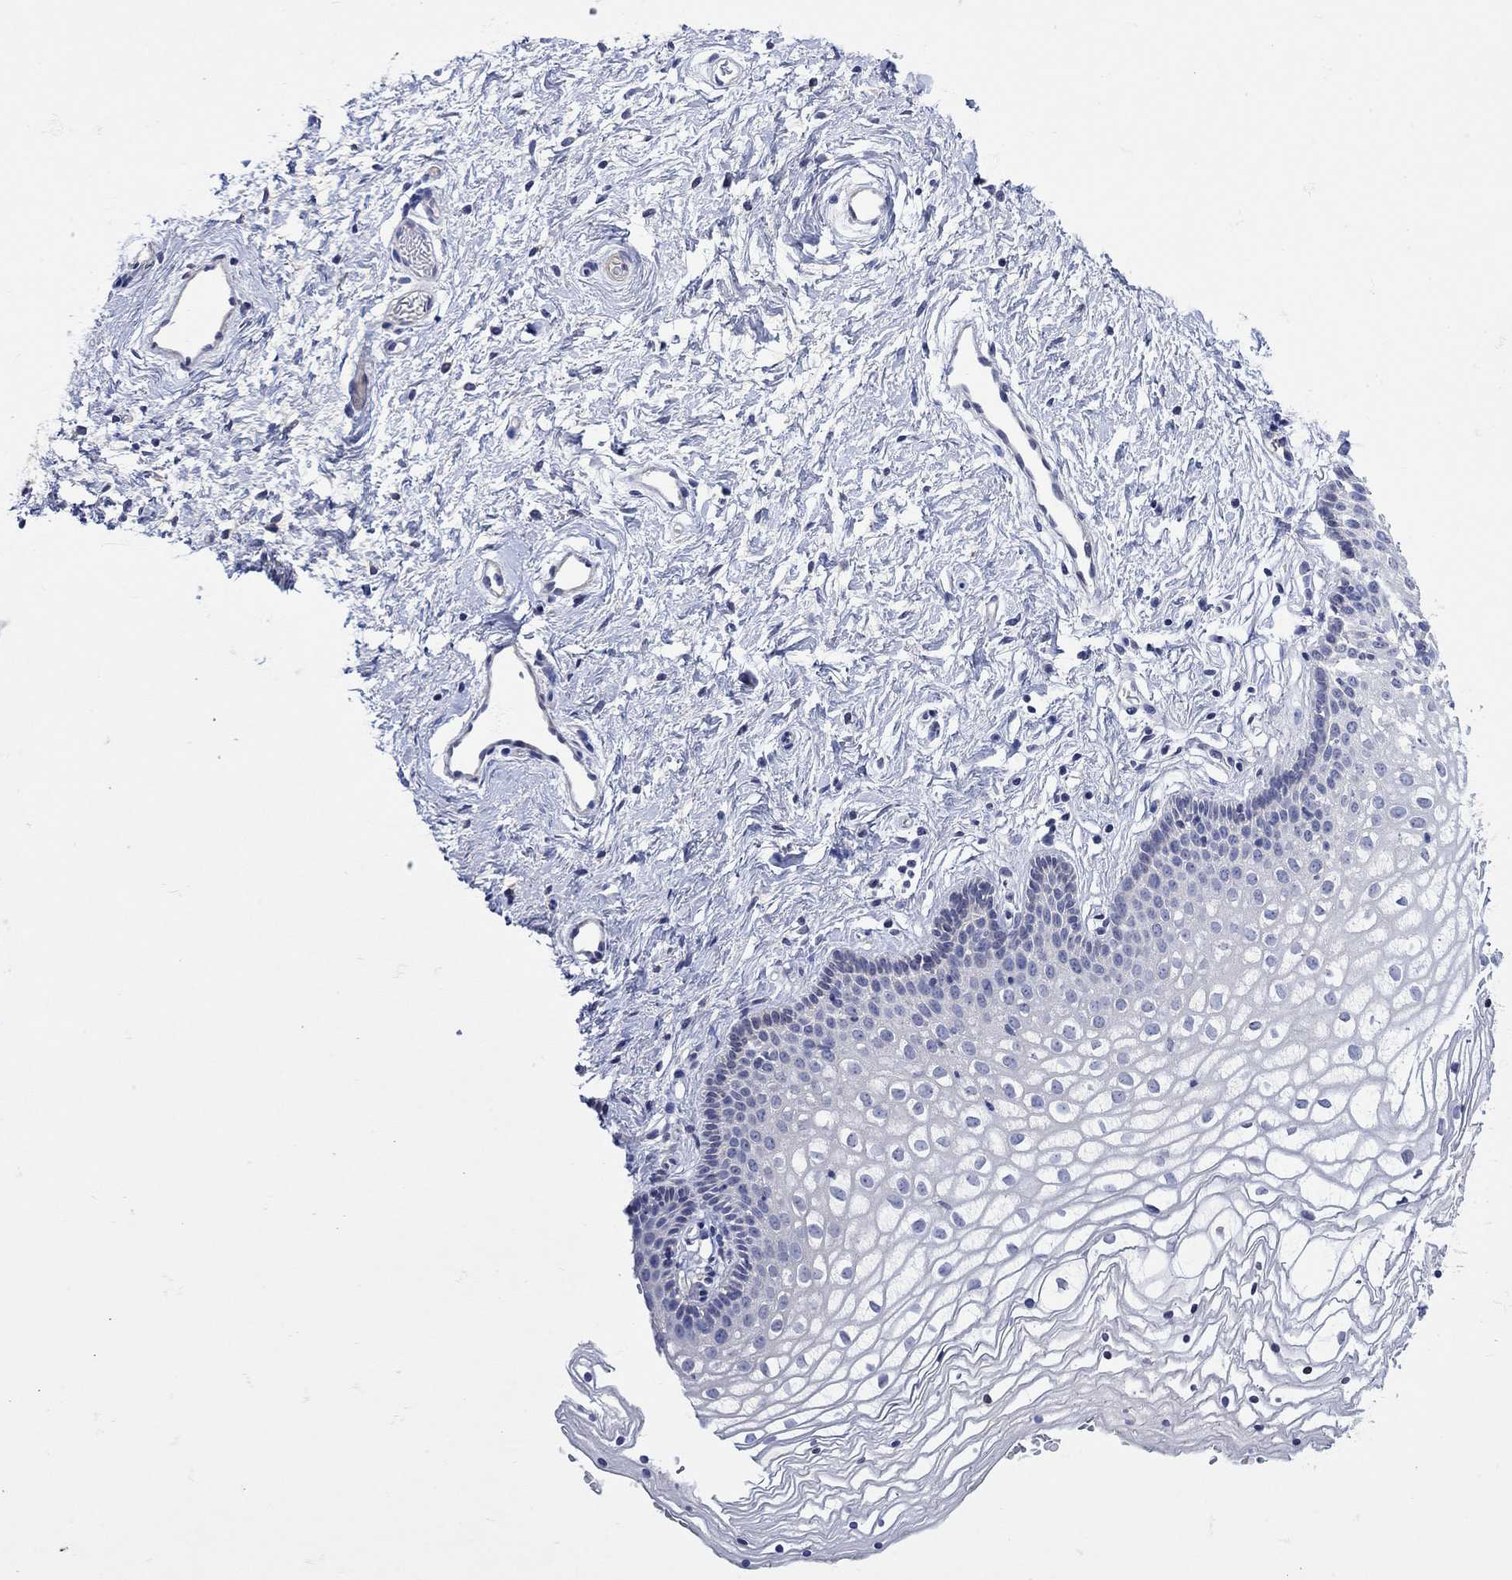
{"staining": {"intensity": "negative", "quantity": "none", "location": "none"}, "tissue": "vagina", "cell_type": "Squamous epithelial cells", "image_type": "normal", "snomed": [{"axis": "morphology", "description": "Normal tissue, NOS"}, {"axis": "topography", "description": "Vagina"}], "caption": "The image displays no staining of squamous epithelial cells in unremarkable vagina. (DAB (3,3'-diaminobenzidine) IHC visualized using brightfield microscopy, high magnification).", "gene": "MSI1", "patient": {"sex": "female", "age": 36}}